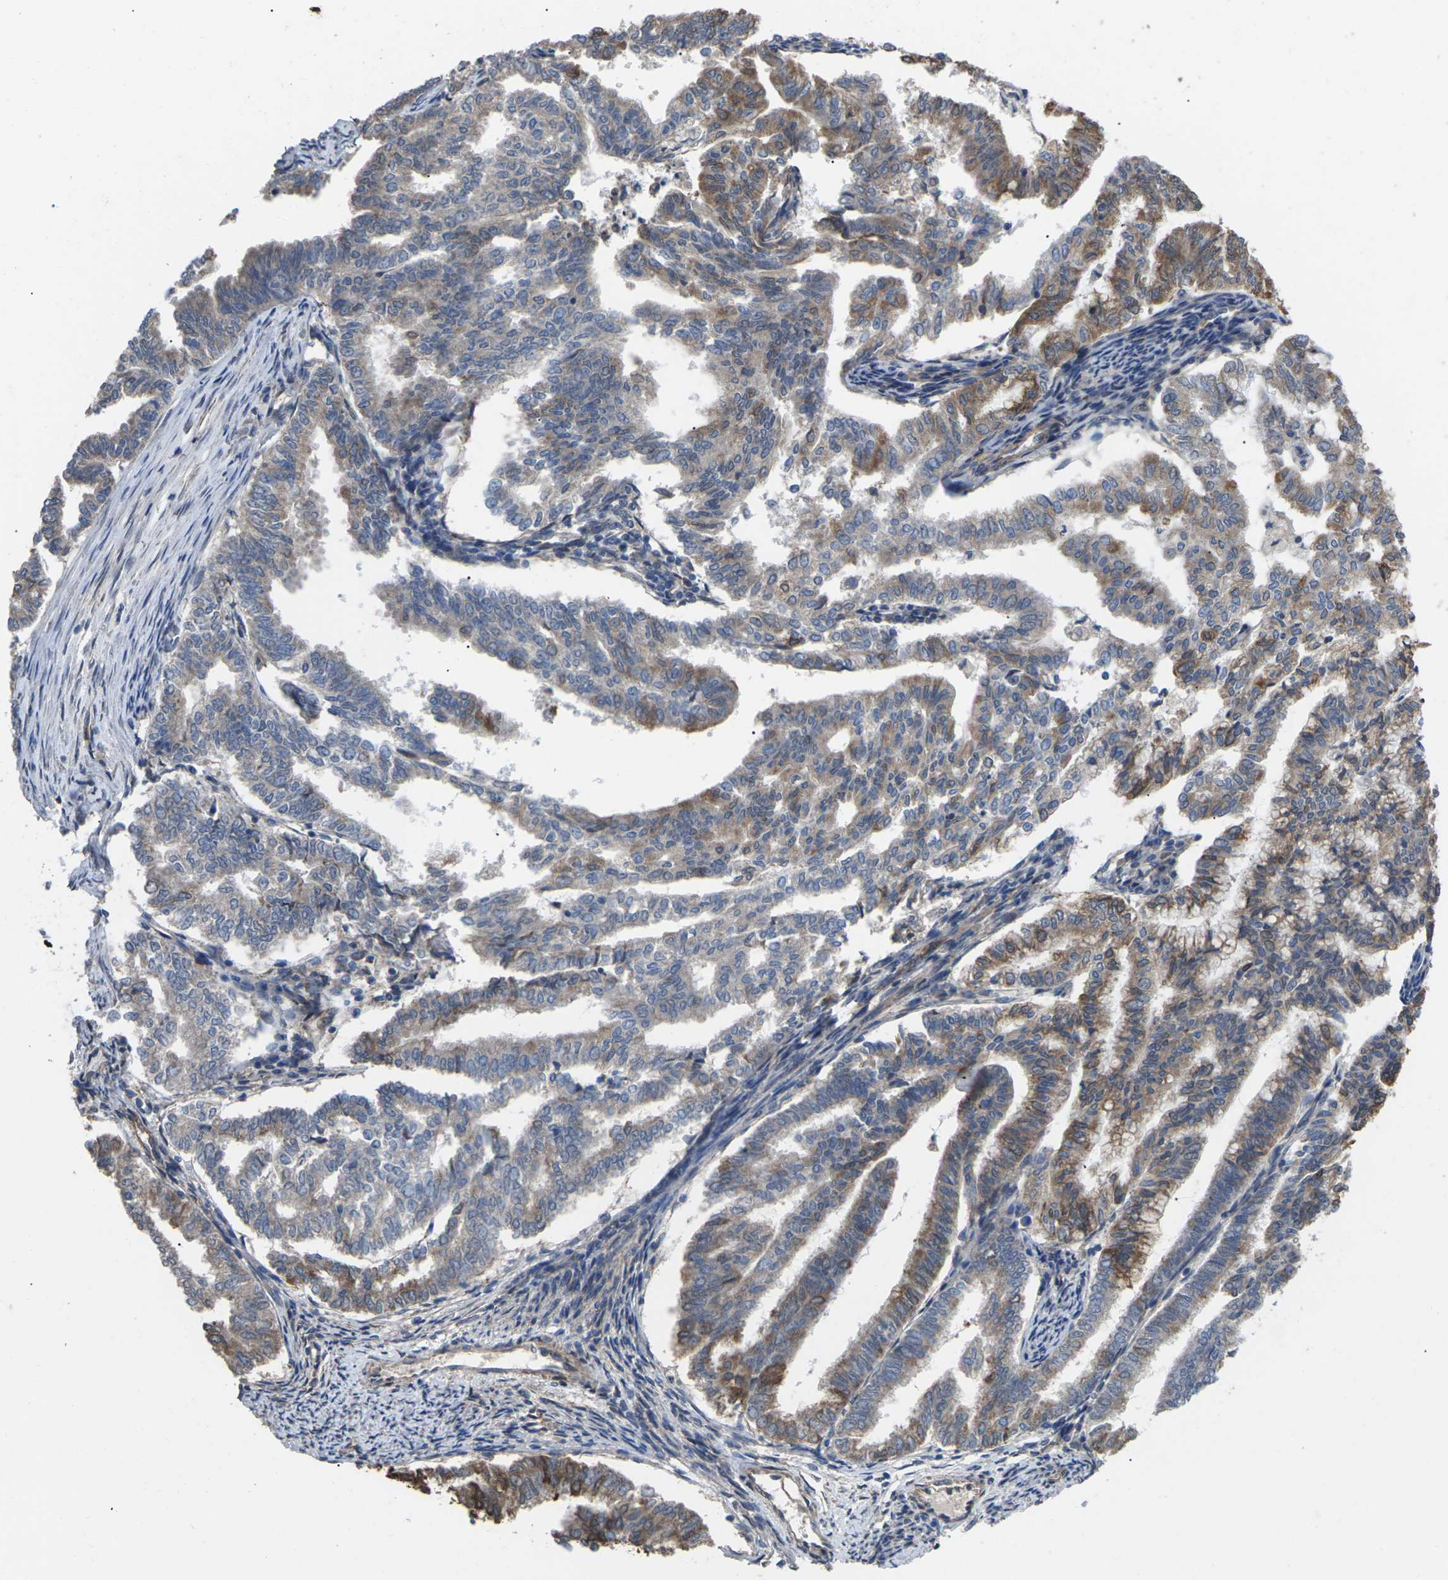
{"staining": {"intensity": "weak", "quantity": "25%-75%", "location": "cytoplasmic/membranous"}, "tissue": "endometrial cancer", "cell_type": "Tumor cells", "image_type": "cancer", "snomed": [{"axis": "morphology", "description": "Adenocarcinoma, NOS"}, {"axis": "topography", "description": "Endometrium"}], "caption": "Approximately 25%-75% of tumor cells in endometrial cancer demonstrate weak cytoplasmic/membranous protein positivity as visualized by brown immunohistochemical staining.", "gene": "TIAM1", "patient": {"sex": "female", "age": 79}}